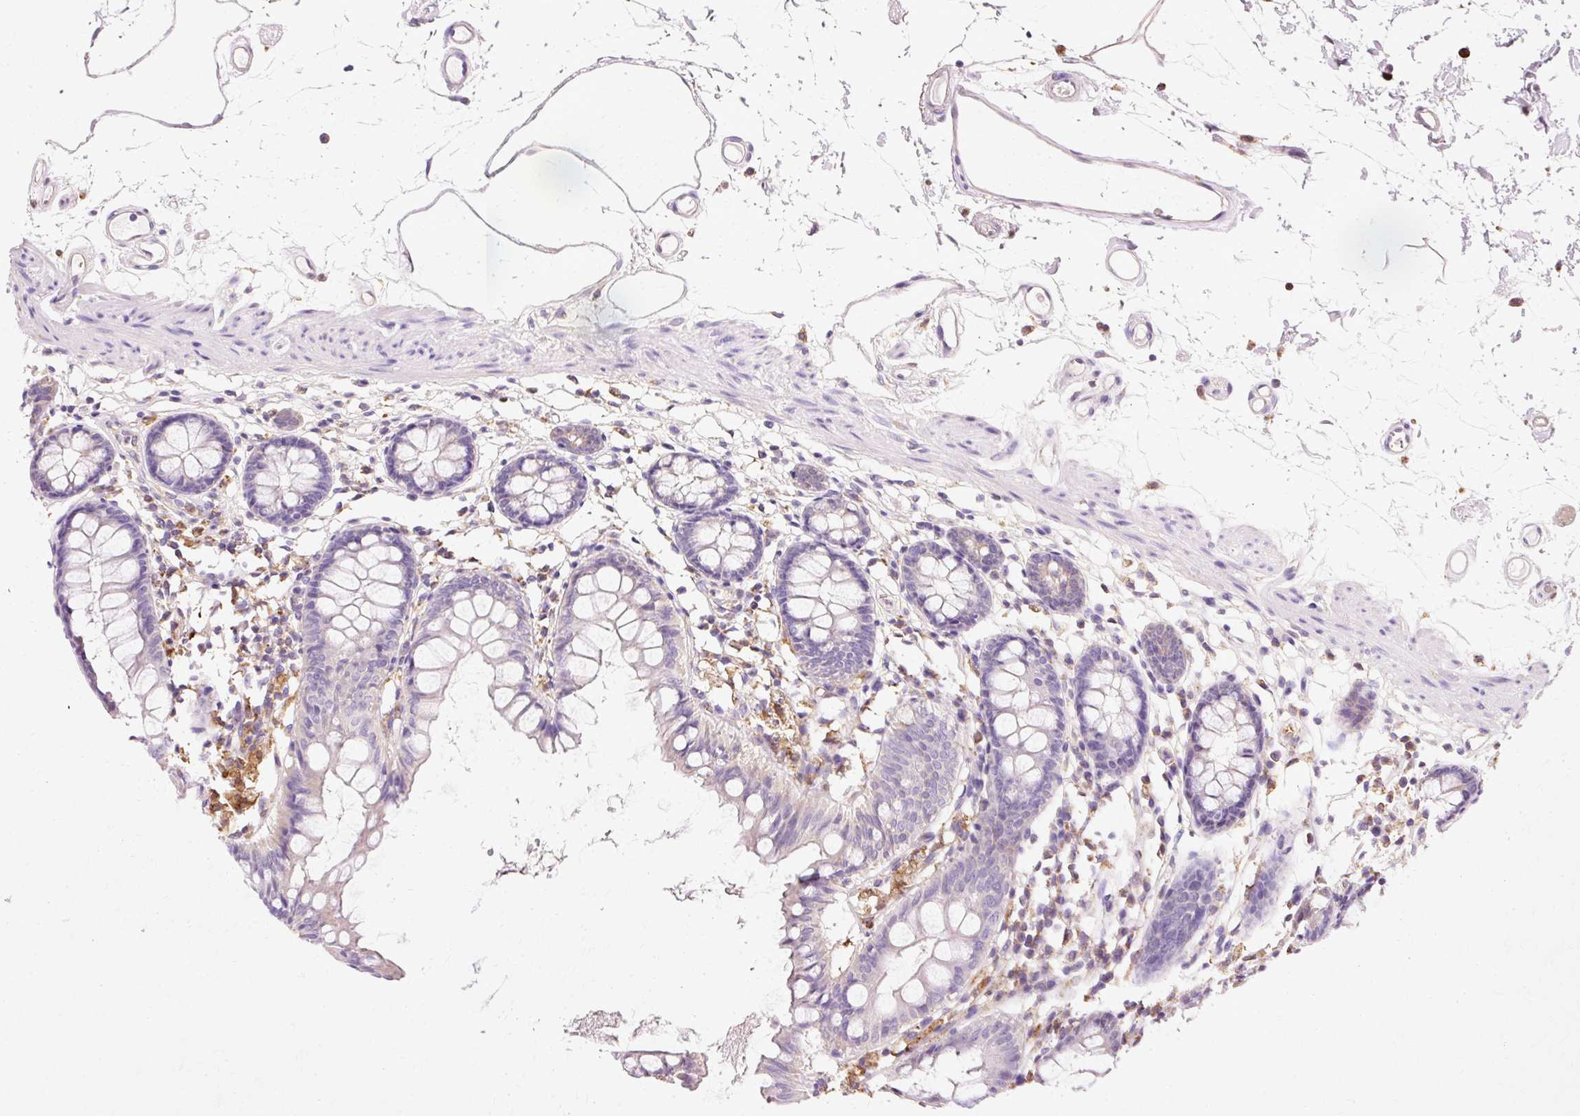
{"staining": {"intensity": "weak", "quantity": "25%-75%", "location": "cytoplasmic/membranous"}, "tissue": "colon", "cell_type": "Endothelial cells", "image_type": "normal", "snomed": [{"axis": "morphology", "description": "Normal tissue, NOS"}, {"axis": "topography", "description": "Colon"}], "caption": "This is an image of immunohistochemistry staining of unremarkable colon, which shows weak expression in the cytoplasmic/membranous of endothelial cells.", "gene": "GPX1", "patient": {"sex": "female", "age": 84}}